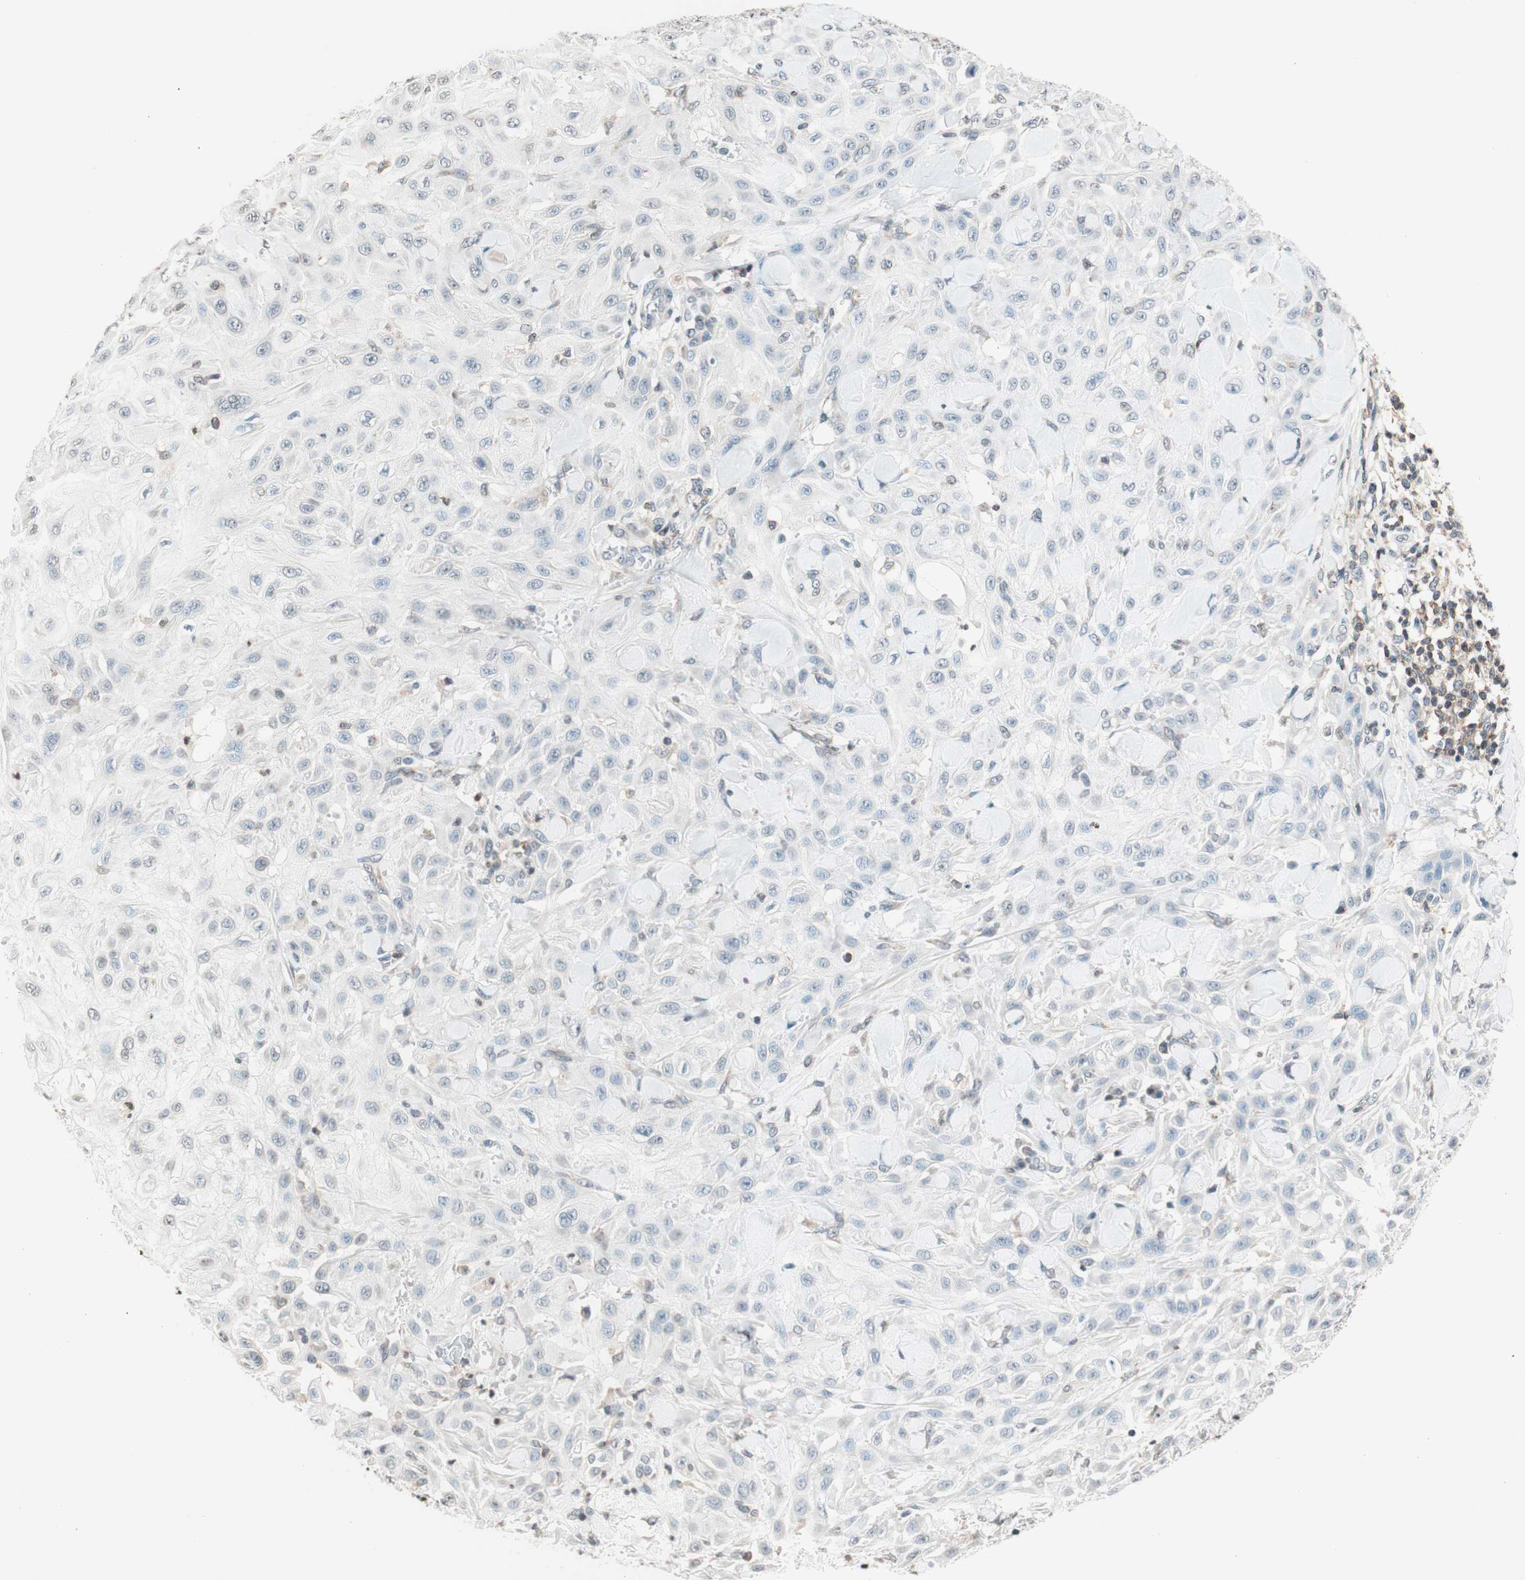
{"staining": {"intensity": "negative", "quantity": "none", "location": "none"}, "tissue": "skin cancer", "cell_type": "Tumor cells", "image_type": "cancer", "snomed": [{"axis": "morphology", "description": "Squamous cell carcinoma, NOS"}, {"axis": "topography", "description": "Skin"}], "caption": "Immunohistochemistry (IHC) micrograph of neoplastic tissue: skin squamous cell carcinoma stained with DAB (3,3'-diaminobenzidine) reveals no significant protein staining in tumor cells.", "gene": "WIPF1", "patient": {"sex": "male", "age": 24}}